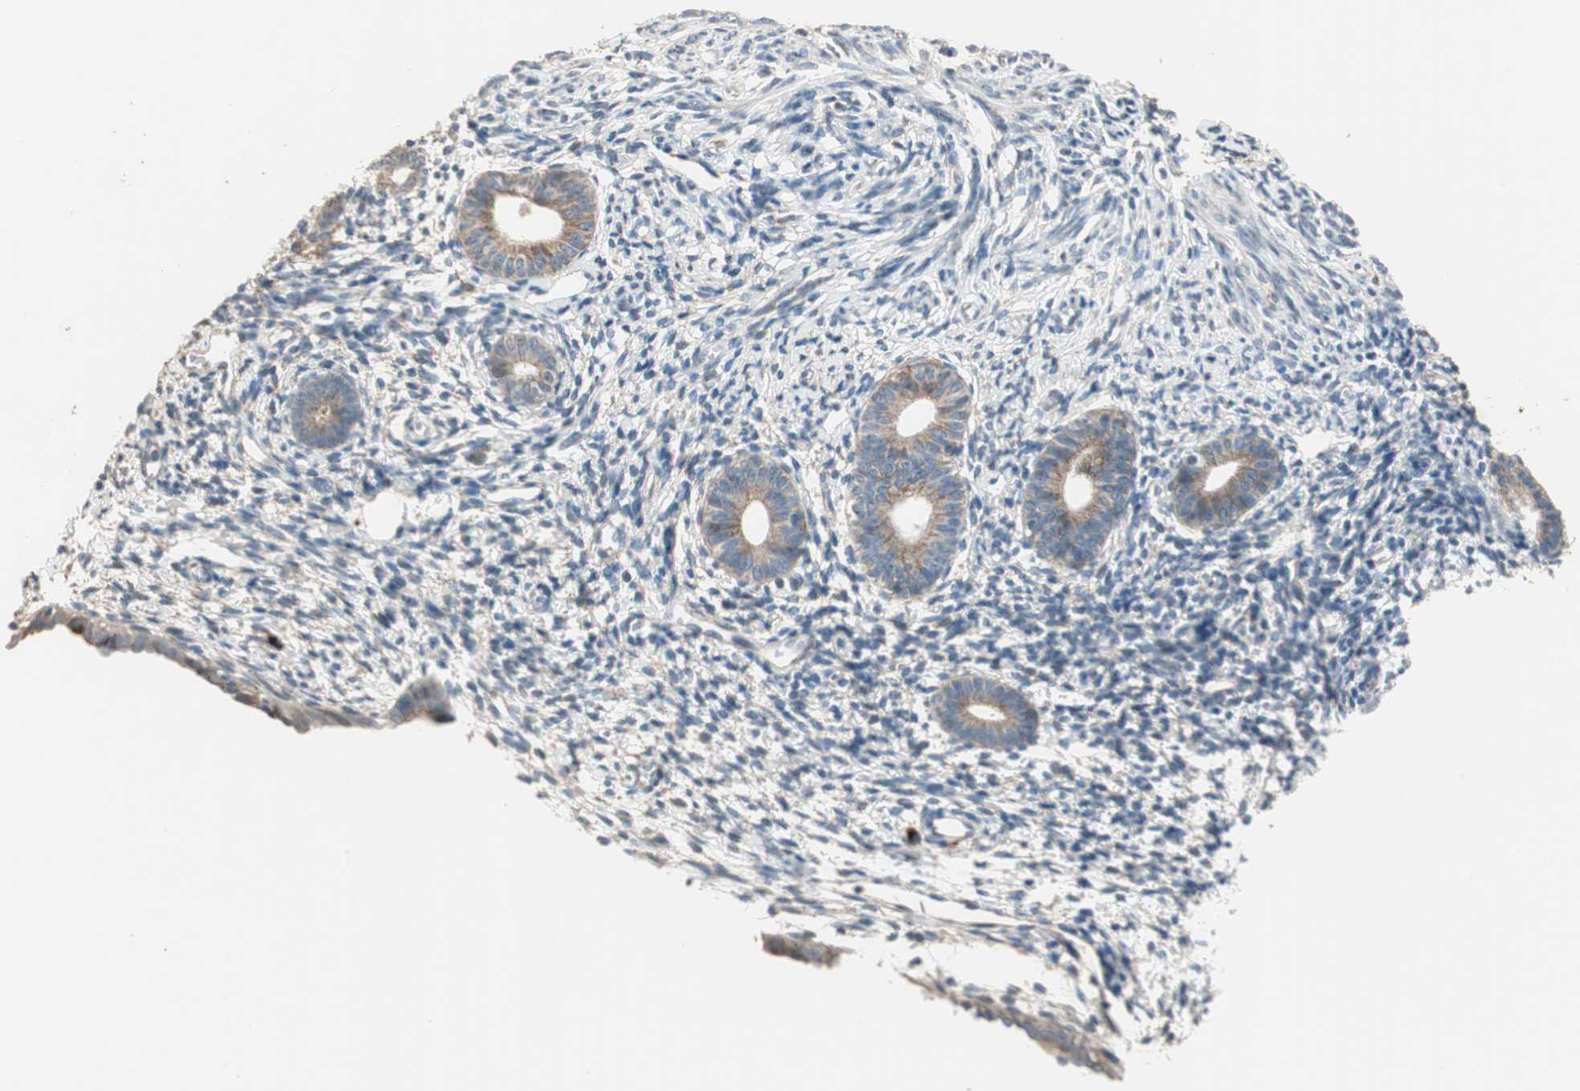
{"staining": {"intensity": "moderate", "quantity": ">75%", "location": "cytoplasmic/membranous"}, "tissue": "endometrium", "cell_type": "Cells in endometrial stroma", "image_type": "normal", "snomed": [{"axis": "morphology", "description": "Normal tissue, NOS"}, {"axis": "topography", "description": "Endometrium"}], "caption": "A high-resolution micrograph shows IHC staining of unremarkable endometrium, which shows moderate cytoplasmic/membranous positivity in about >75% of cells in endometrial stroma.", "gene": "RARRES1", "patient": {"sex": "female", "age": 71}}